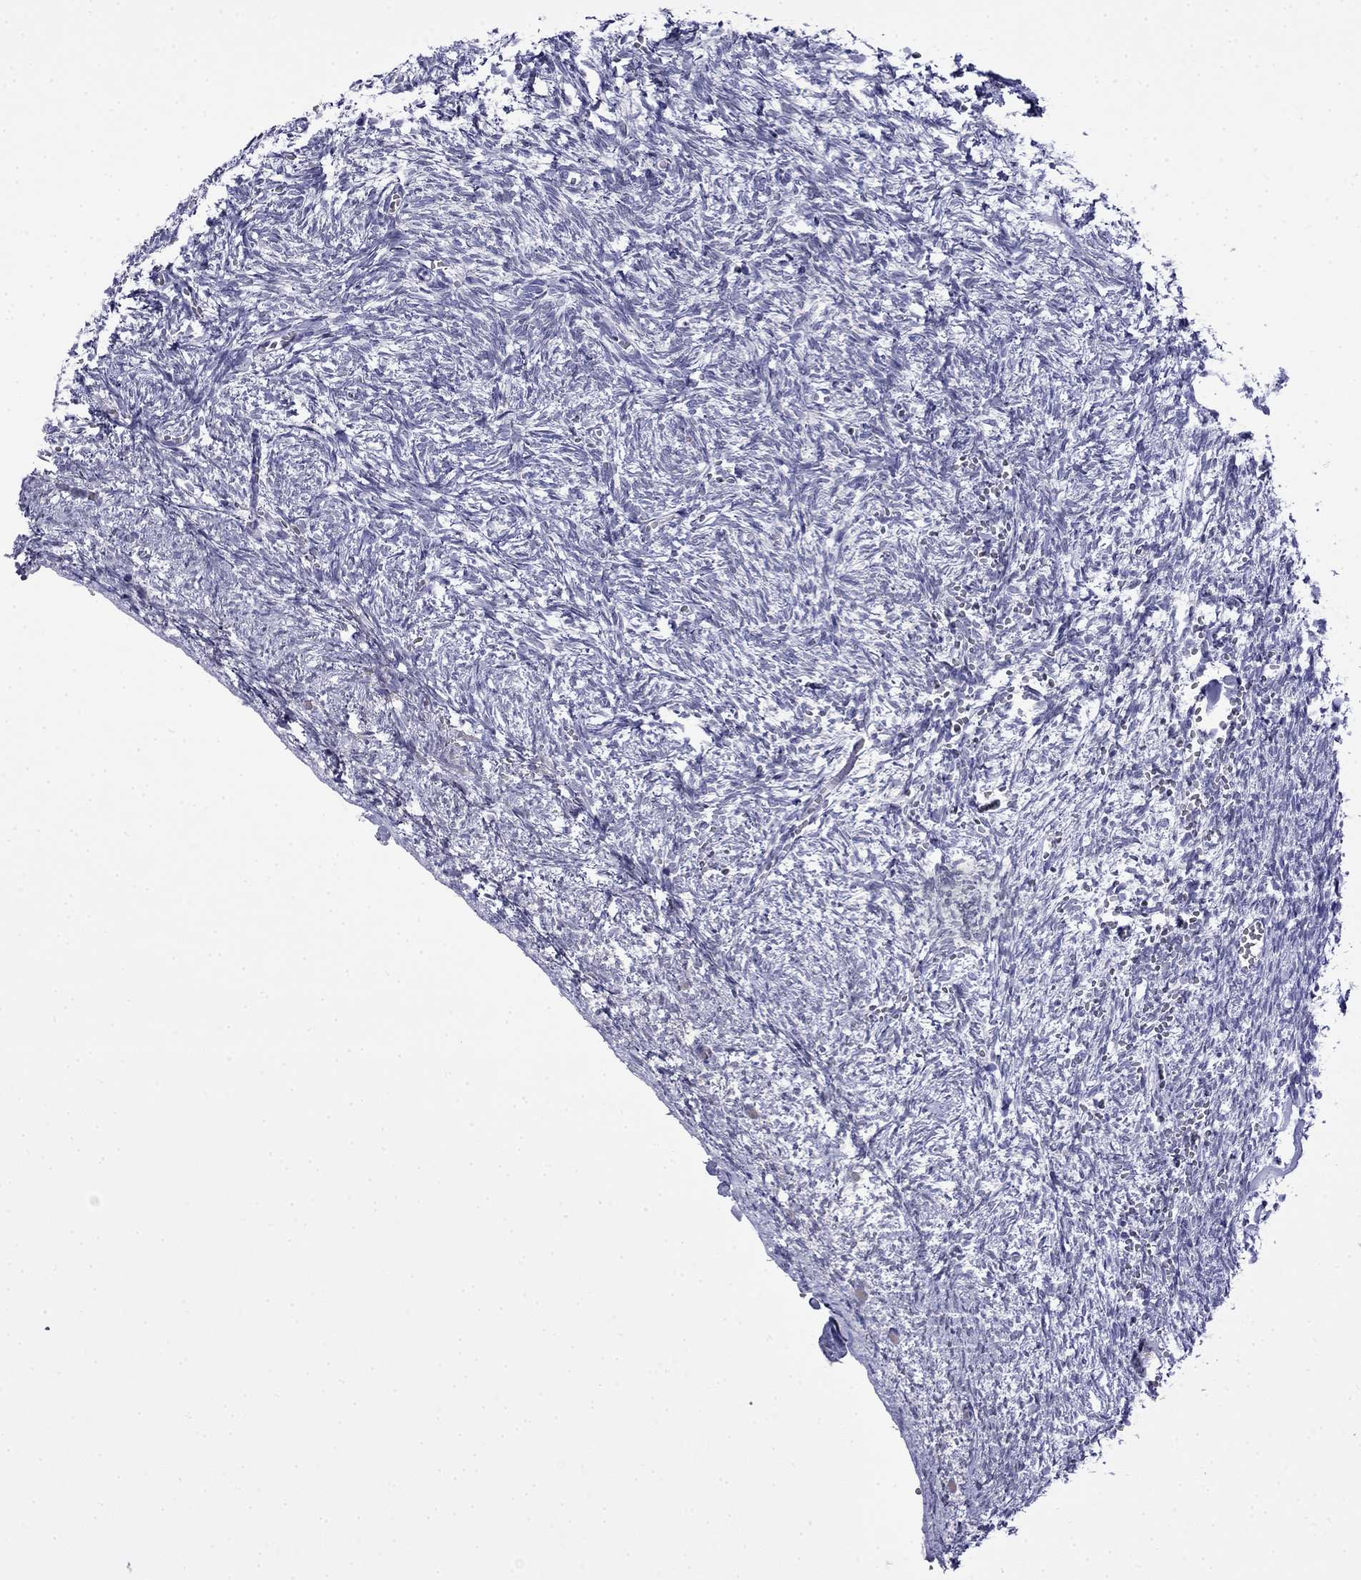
{"staining": {"intensity": "negative", "quantity": "none", "location": "none"}, "tissue": "ovary", "cell_type": "Follicle cells", "image_type": "normal", "snomed": [{"axis": "morphology", "description": "Normal tissue, NOS"}, {"axis": "topography", "description": "Ovary"}], "caption": "The photomicrograph reveals no significant positivity in follicle cells of ovary. (DAB (3,3'-diaminobenzidine) immunohistochemistry (IHC) visualized using brightfield microscopy, high magnification).", "gene": "PRR18", "patient": {"sex": "female", "age": 43}}